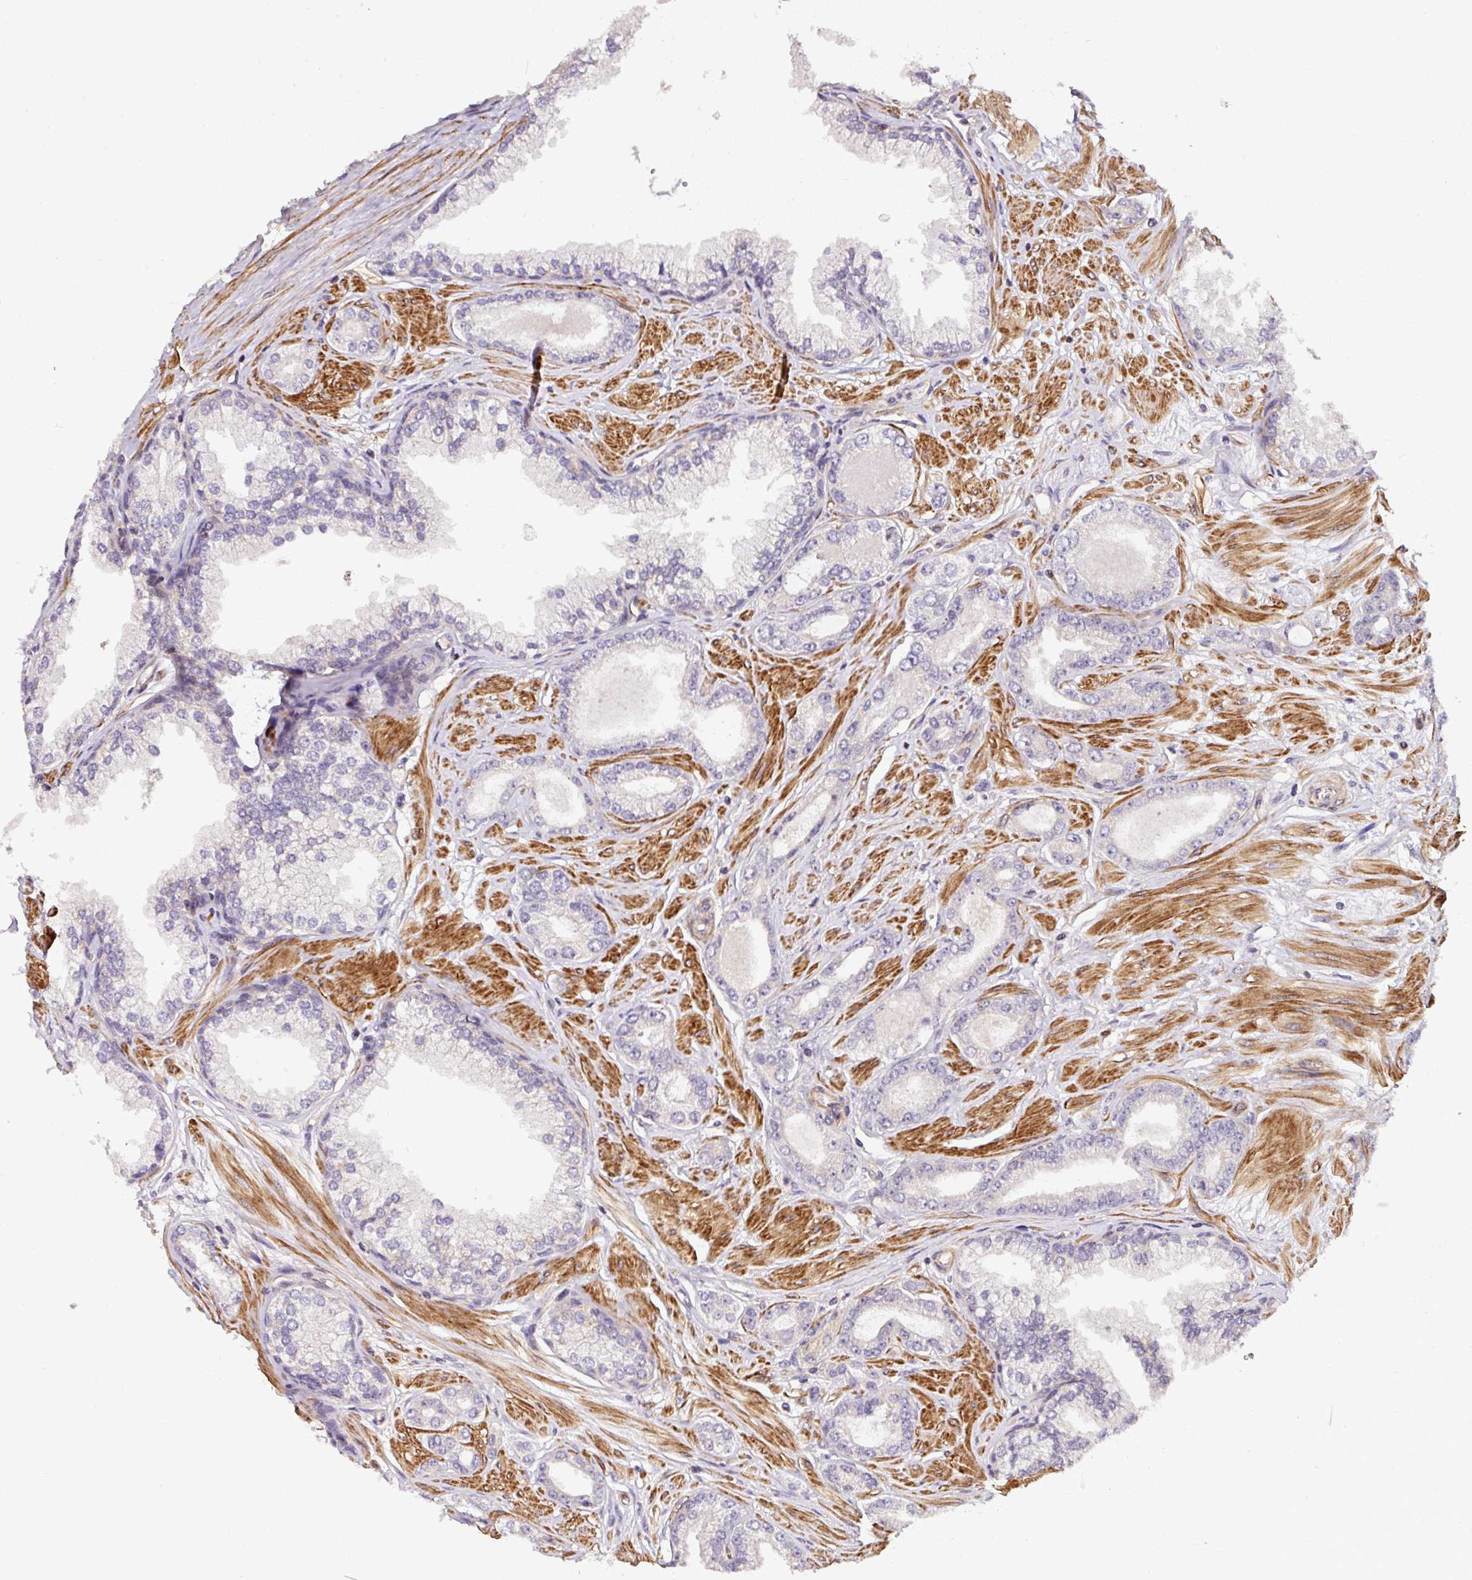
{"staining": {"intensity": "negative", "quantity": "none", "location": "none"}, "tissue": "prostate cancer", "cell_type": "Tumor cells", "image_type": "cancer", "snomed": [{"axis": "morphology", "description": "Adenocarcinoma, Low grade"}, {"axis": "topography", "description": "Prostate"}], "caption": "Tumor cells are negative for protein expression in human prostate cancer (low-grade adenocarcinoma).", "gene": "CASS4", "patient": {"sex": "male", "age": 60}}